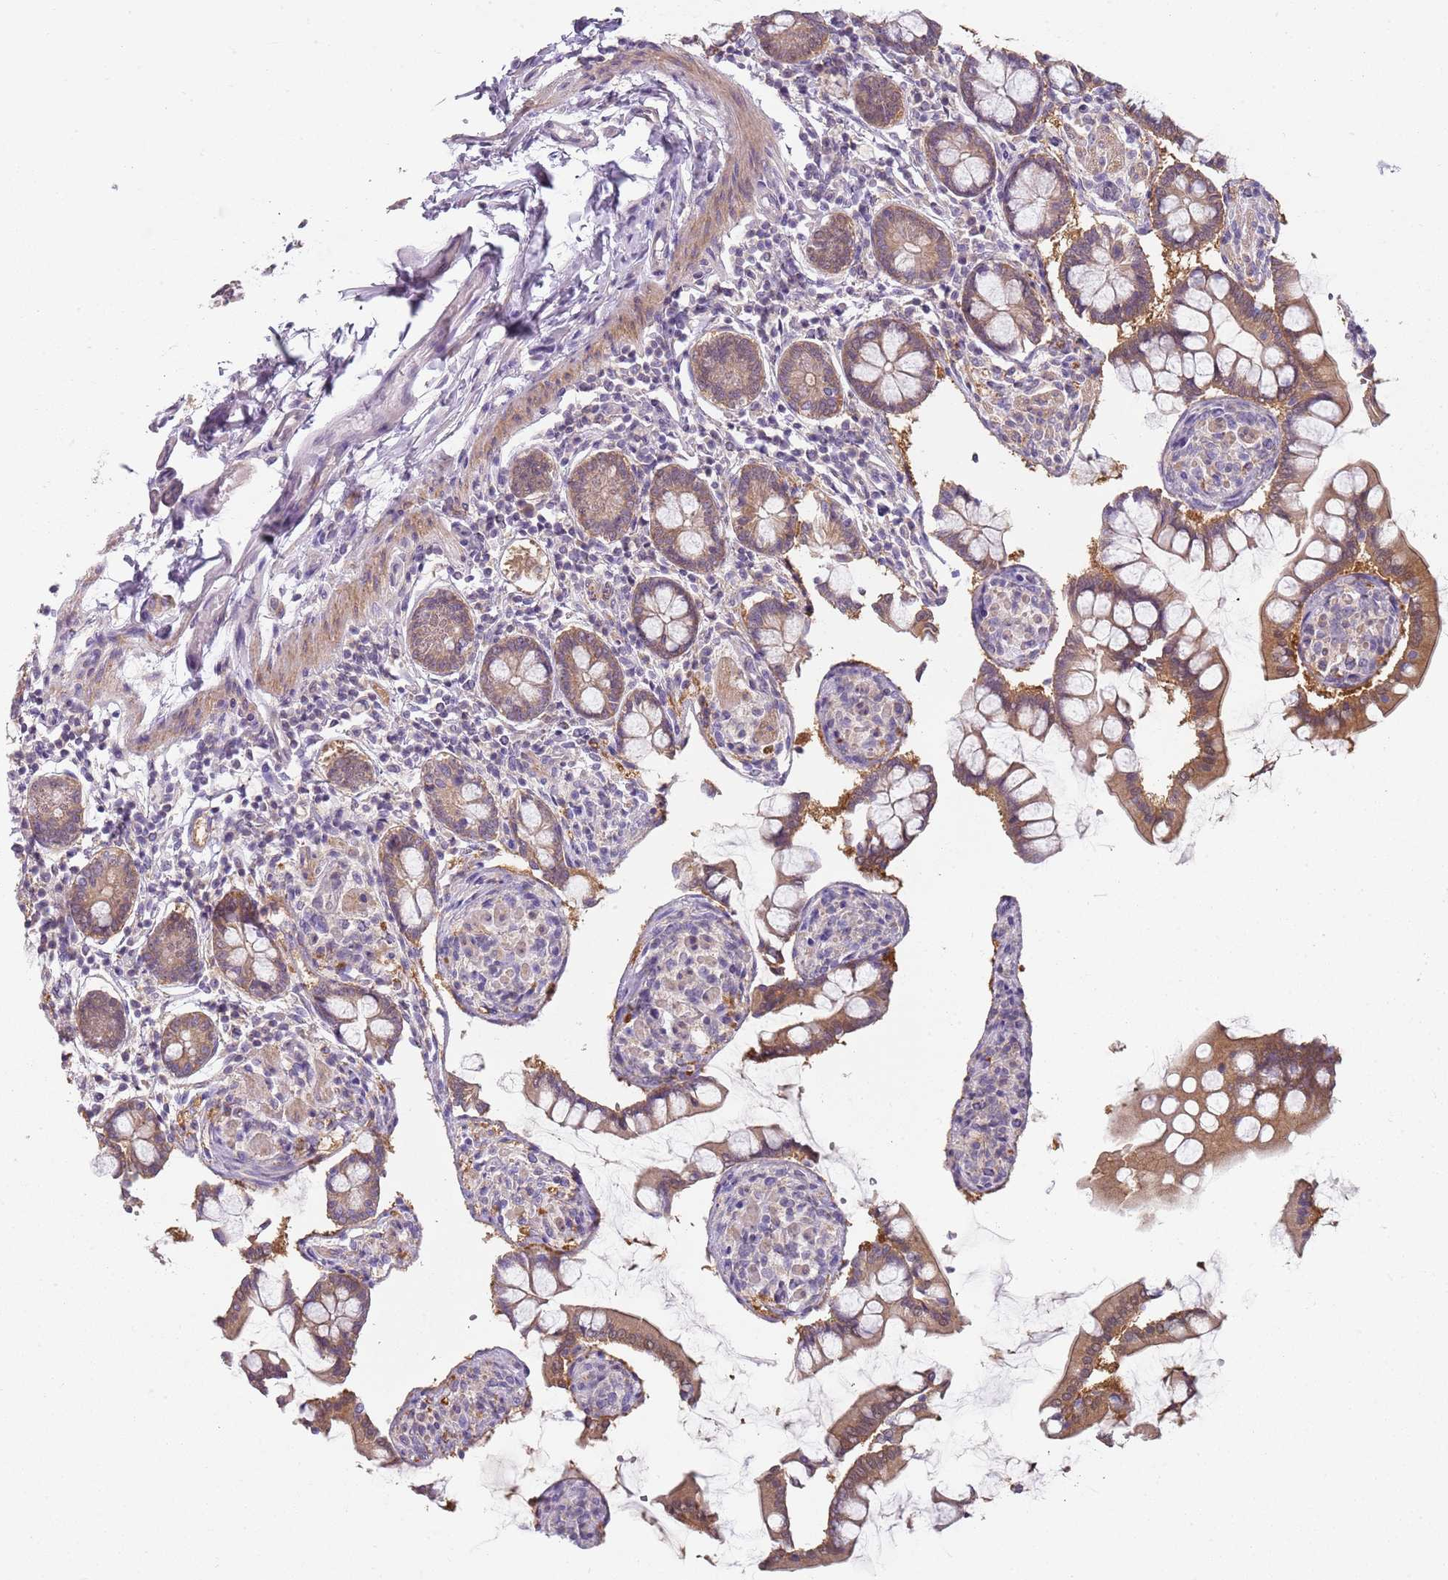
{"staining": {"intensity": "moderate", "quantity": ">75%", "location": "cytoplasmic/membranous"}, "tissue": "small intestine", "cell_type": "Glandular cells", "image_type": "normal", "snomed": [{"axis": "morphology", "description": "Normal tissue, NOS"}, {"axis": "topography", "description": "Small intestine"}], "caption": "IHC (DAB) staining of unremarkable human small intestine displays moderate cytoplasmic/membranous protein positivity in approximately >75% of glandular cells. The staining was performed using DAB (3,3'-diaminobenzidine) to visualize the protein expression in brown, while the nuclei were stained in blue with hematoxylin (Magnification: 20x).", "gene": "SLC26A6", "patient": {"sex": "male", "age": 41}}